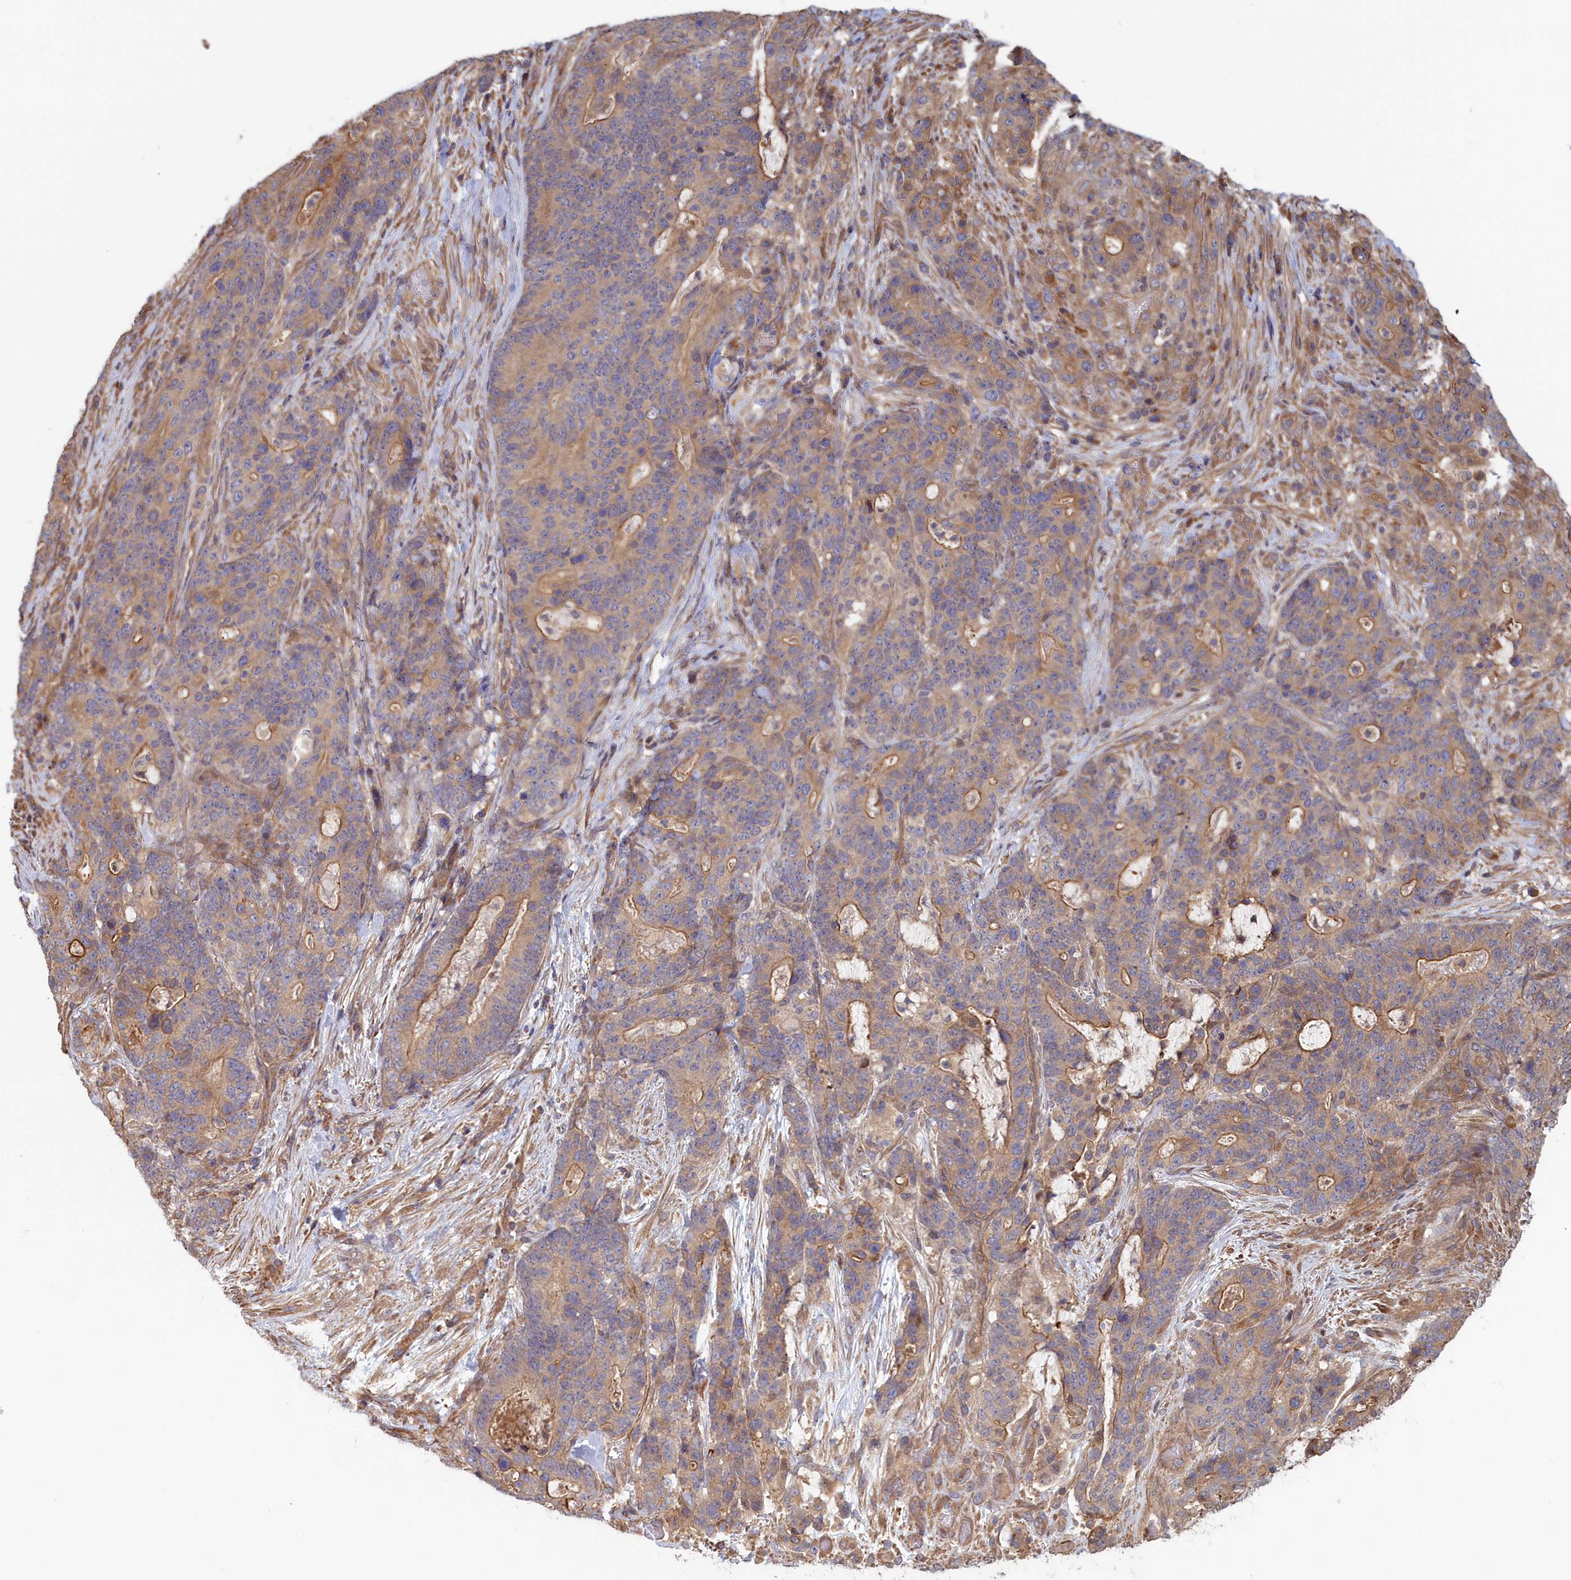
{"staining": {"intensity": "moderate", "quantity": ">75%", "location": "cytoplasmic/membranous"}, "tissue": "stomach cancer", "cell_type": "Tumor cells", "image_type": "cancer", "snomed": [{"axis": "morphology", "description": "Normal tissue, NOS"}, {"axis": "morphology", "description": "Adenocarcinoma, NOS"}, {"axis": "topography", "description": "Stomach"}], "caption": "Stomach cancer (adenocarcinoma) stained with a brown dye exhibits moderate cytoplasmic/membranous positive staining in about >75% of tumor cells.", "gene": "RILPL1", "patient": {"sex": "female", "age": 64}}